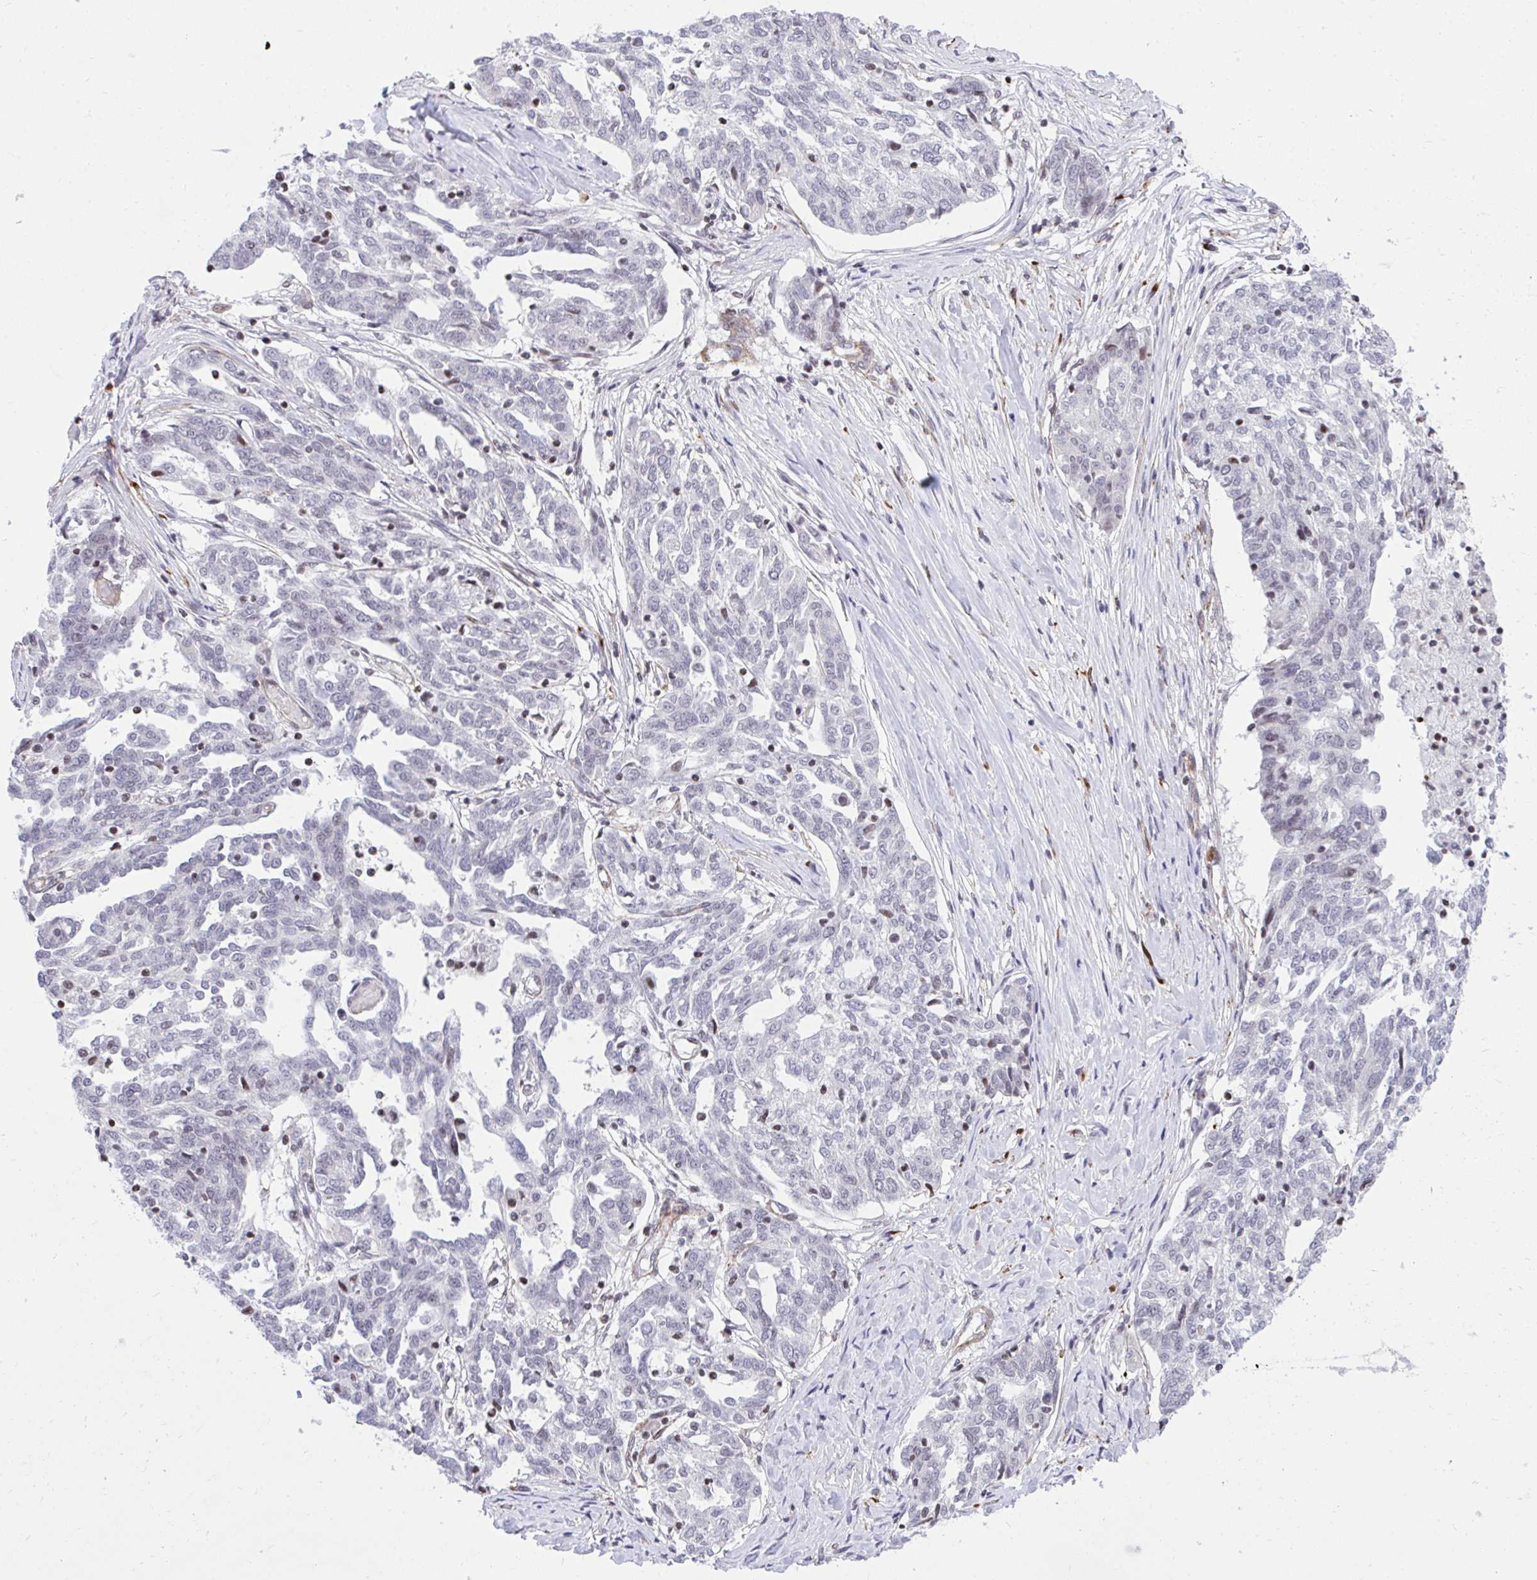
{"staining": {"intensity": "negative", "quantity": "none", "location": "none"}, "tissue": "ovarian cancer", "cell_type": "Tumor cells", "image_type": "cancer", "snomed": [{"axis": "morphology", "description": "Cystadenocarcinoma, serous, NOS"}, {"axis": "topography", "description": "Ovary"}], "caption": "Tumor cells show no significant protein positivity in ovarian cancer (serous cystadenocarcinoma).", "gene": "KCNN4", "patient": {"sex": "female", "age": 67}}